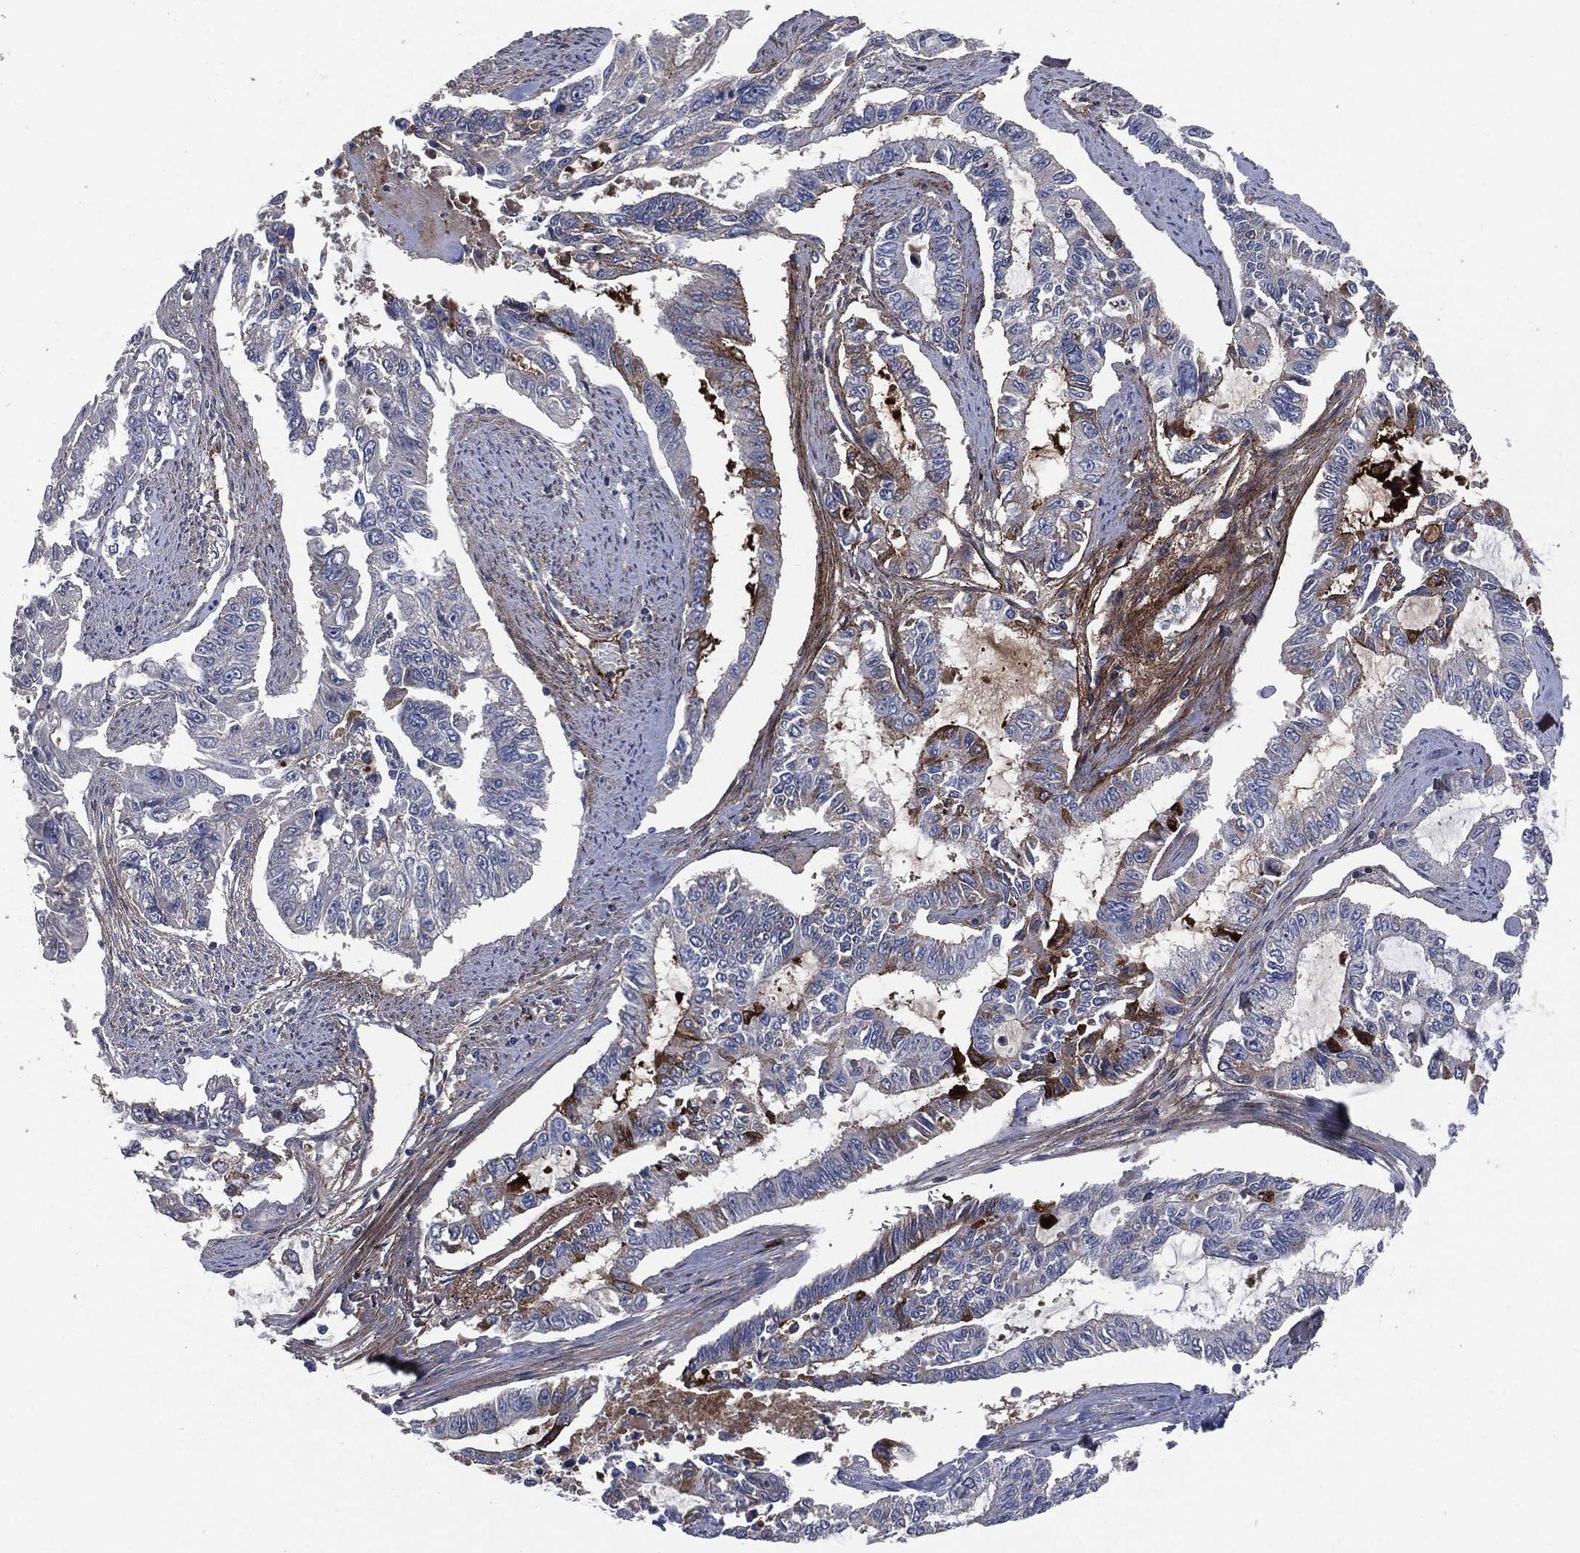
{"staining": {"intensity": "moderate", "quantity": "<25%", "location": "cytoplasmic/membranous"}, "tissue": "endometrial cancer", "cell_type": "Tumor cells", "image_type": "cancer", "snomed": [{"axis": "morphology", "description": "Adenocarcinoma, NOS"}, {"axis": "topography", "description": "Uterus"}], "caption": "Endometrial cancer was stained to show a protein in brown. There is low levels of moderate cytoplasmic/membranous staining in about <25% of tumor cells.", "gene": "APOB", "patient": {"sex": "female", "age": 59}}